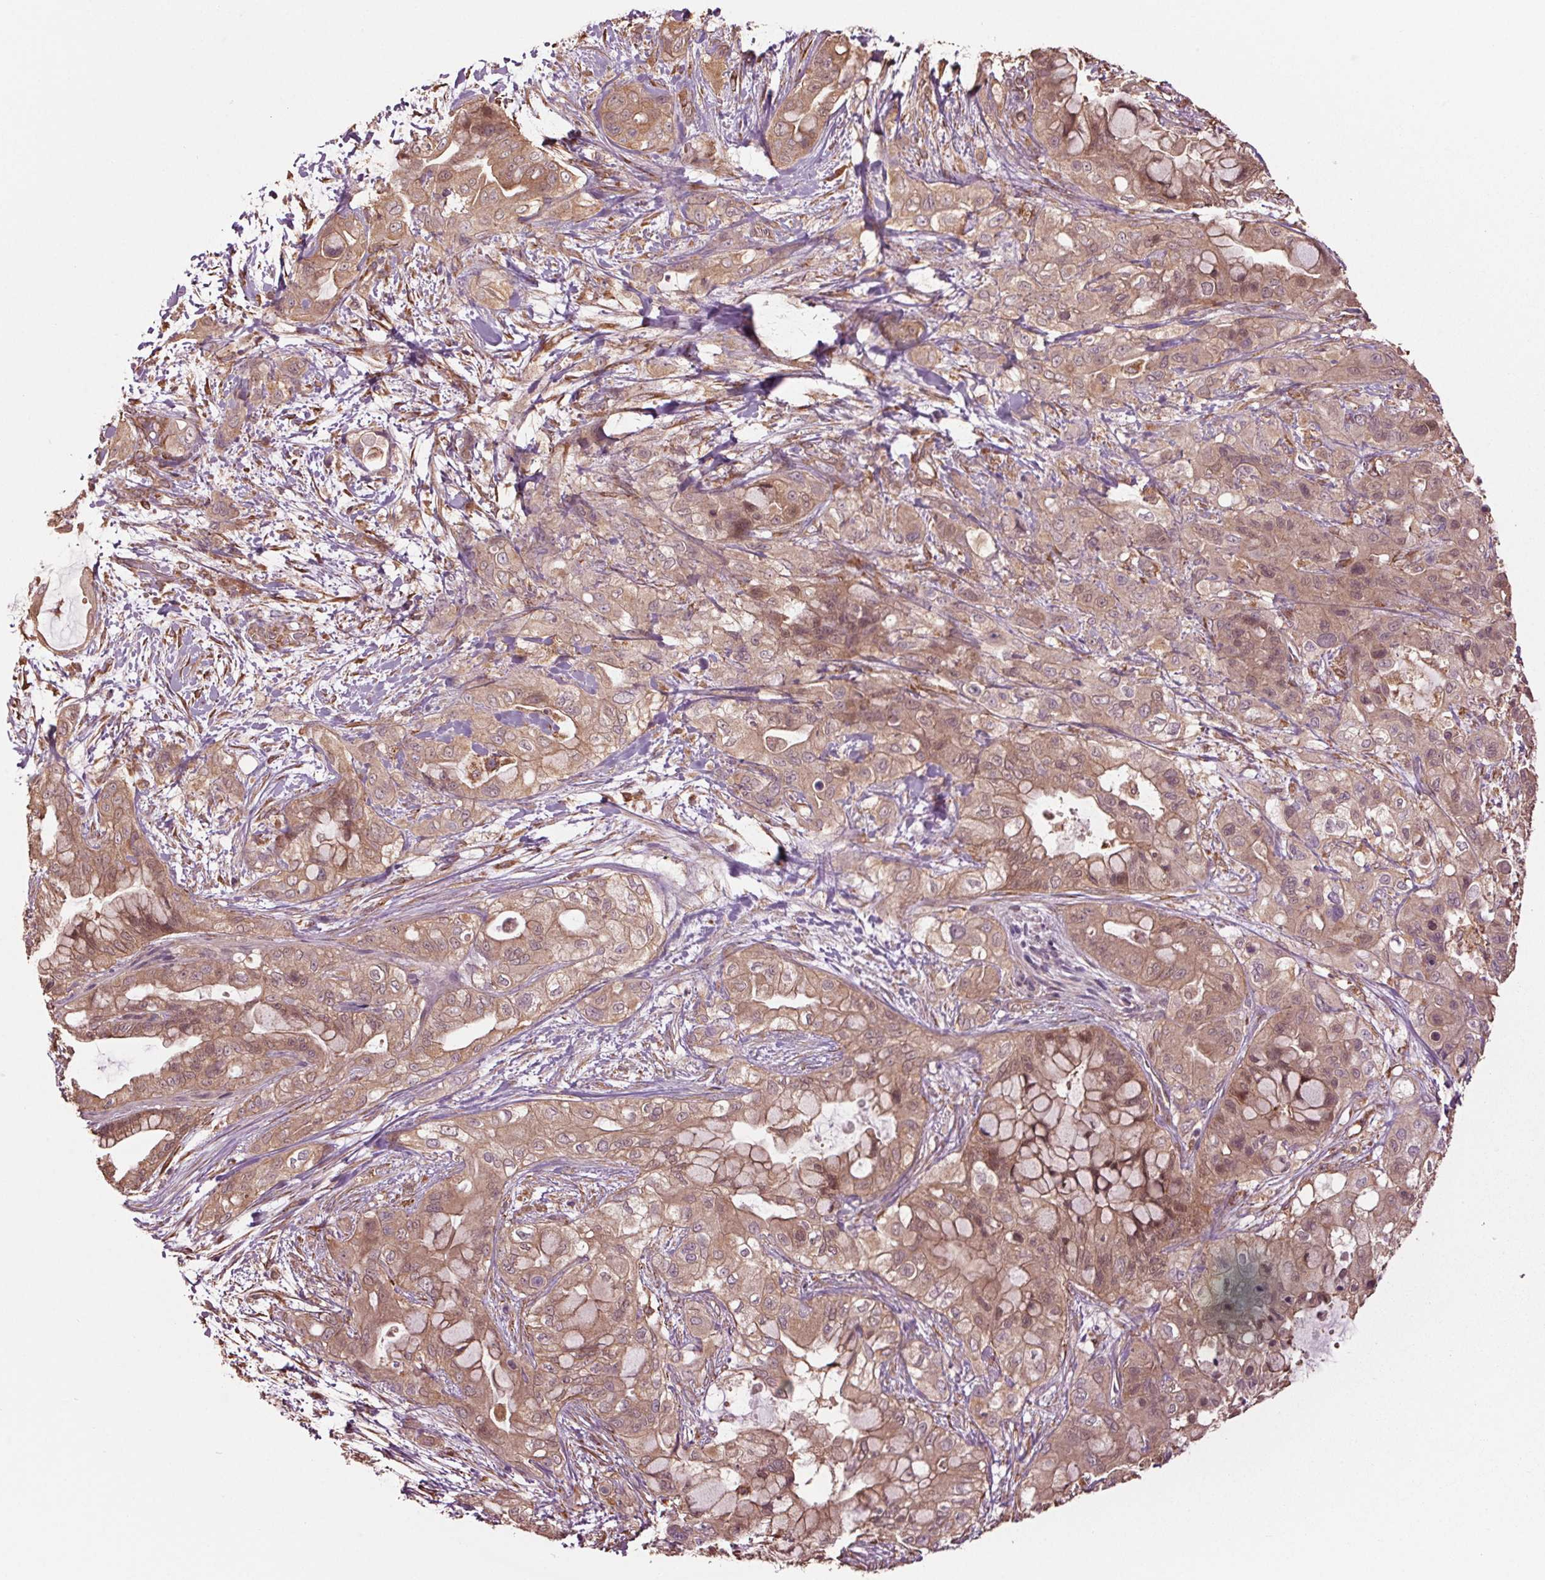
{"staining": {"intensity": "moderate", "quantity": ">75%", "location": "cytoplasmic/membranous"}, "tissue": "pancreatic cancer", "cell_type": "Tumor cells", "image_type": "cancer", "snomed": [{"axis": "morphology", "description": "Adenocarcinoma, NOS"}, {"axis": "topography", "description": "Pancreas"}], "caption": "The immunohistochemical stain shows moderate cytoplasmic/membranous positivity in tumor cells of adenocarcinoma (pancreatic) tissue. (brown staining indicates protein expression, while blue staining denotes nuclei).", "gene": "RNPEP", "patient": {"sex": "male", "age": 71}}